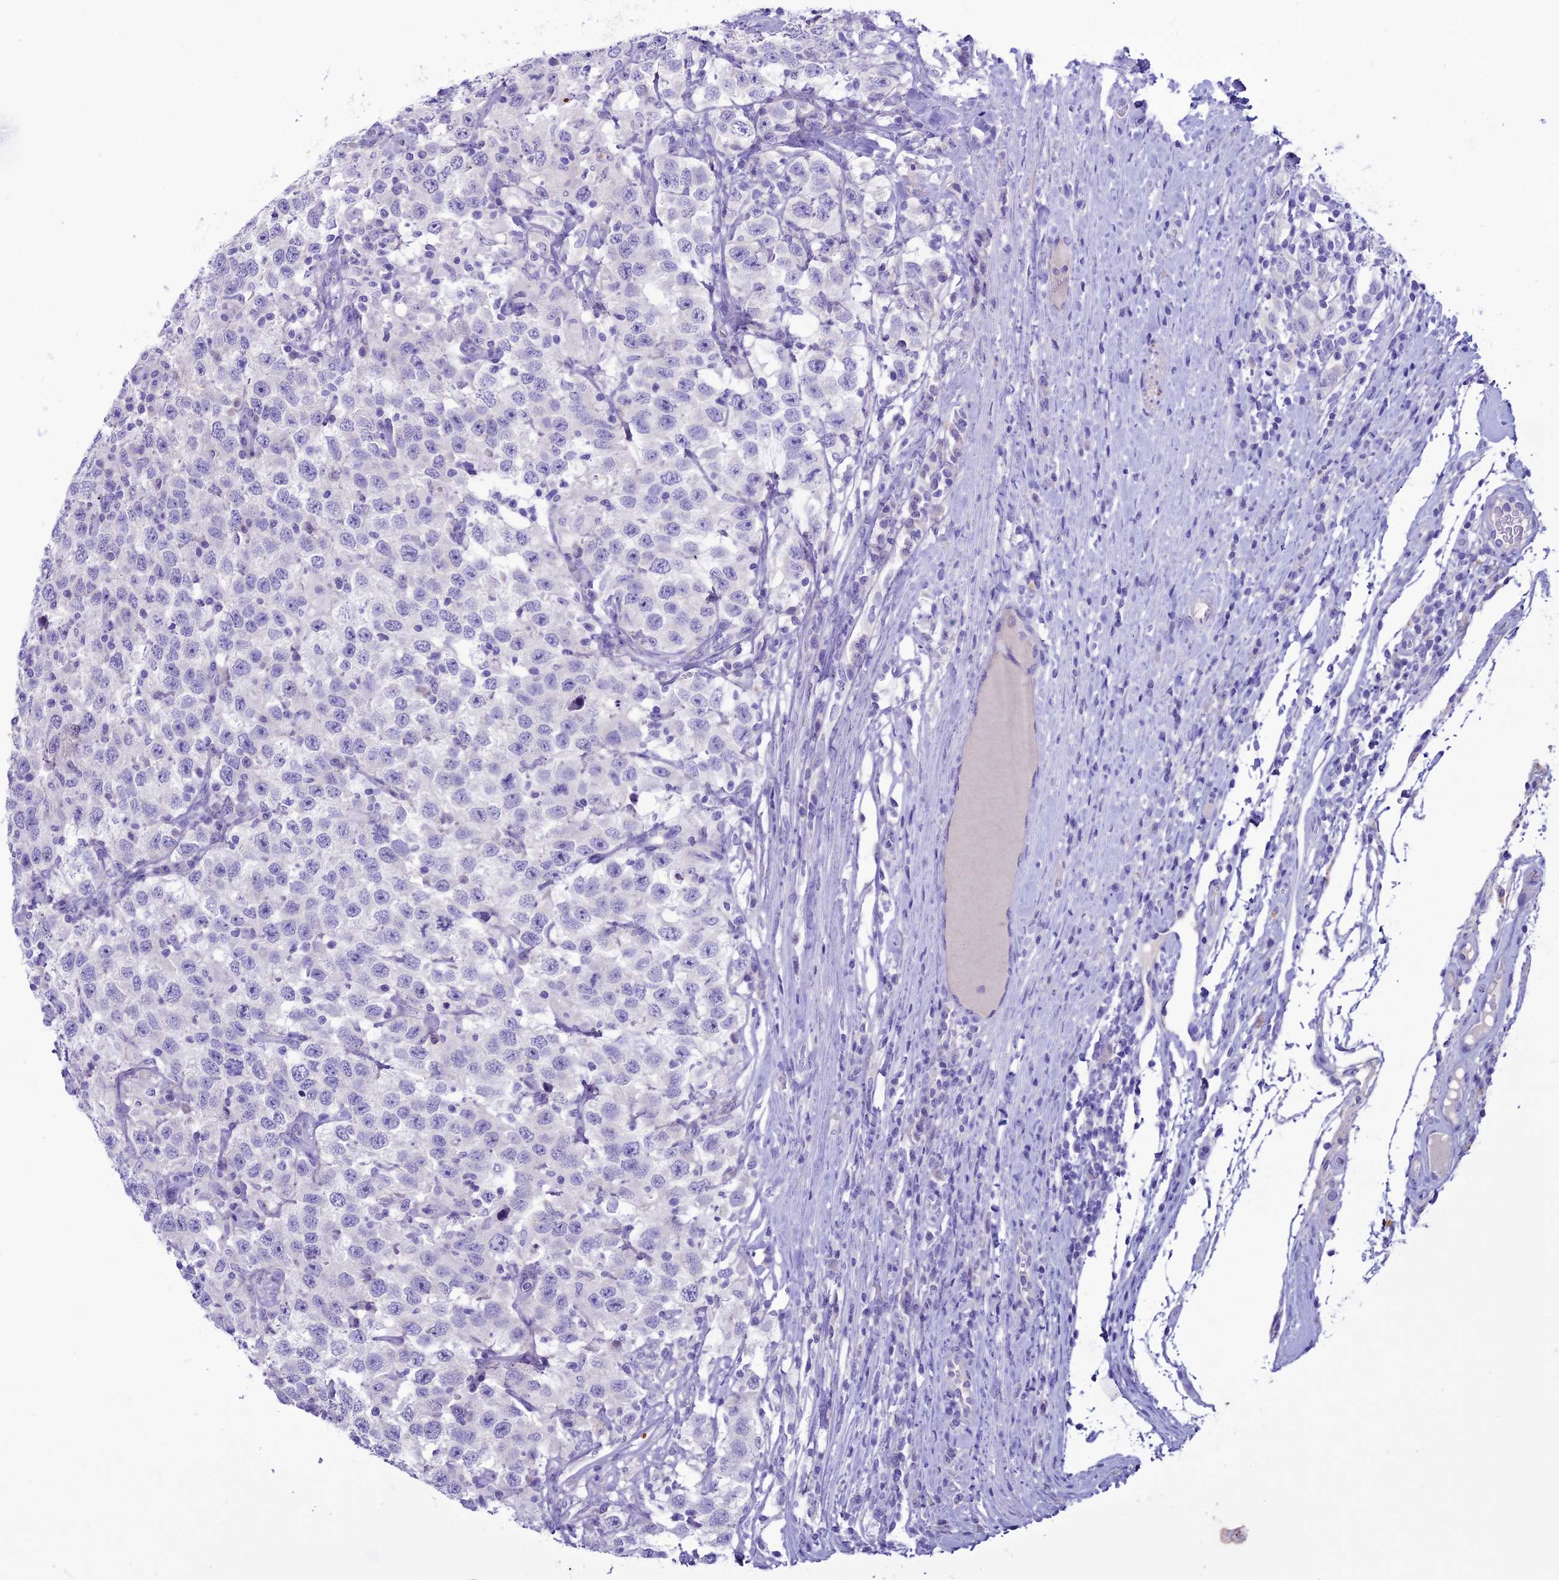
{"staining": {"intensity": "negative", "quantity": "none", "location": "none"}, "tissue": "testis cancer", "cell_type": "Tumor cells", "image_type": "cancer", "snomed": [{"axis": "morphology", "description": "Seminoma, NOS"}, {"axis": "topography", "description": "Testis"}], "caption": "Immunohistochemistry (IHC) photomicrograph of human testis cancer (seminoma) stained for a protein (brown), which reveals no expression in tumor cells. (DAB IHC, high magnification).", "gene": "CLEC2L", "patient": {"sex": "male", "age": 41}}